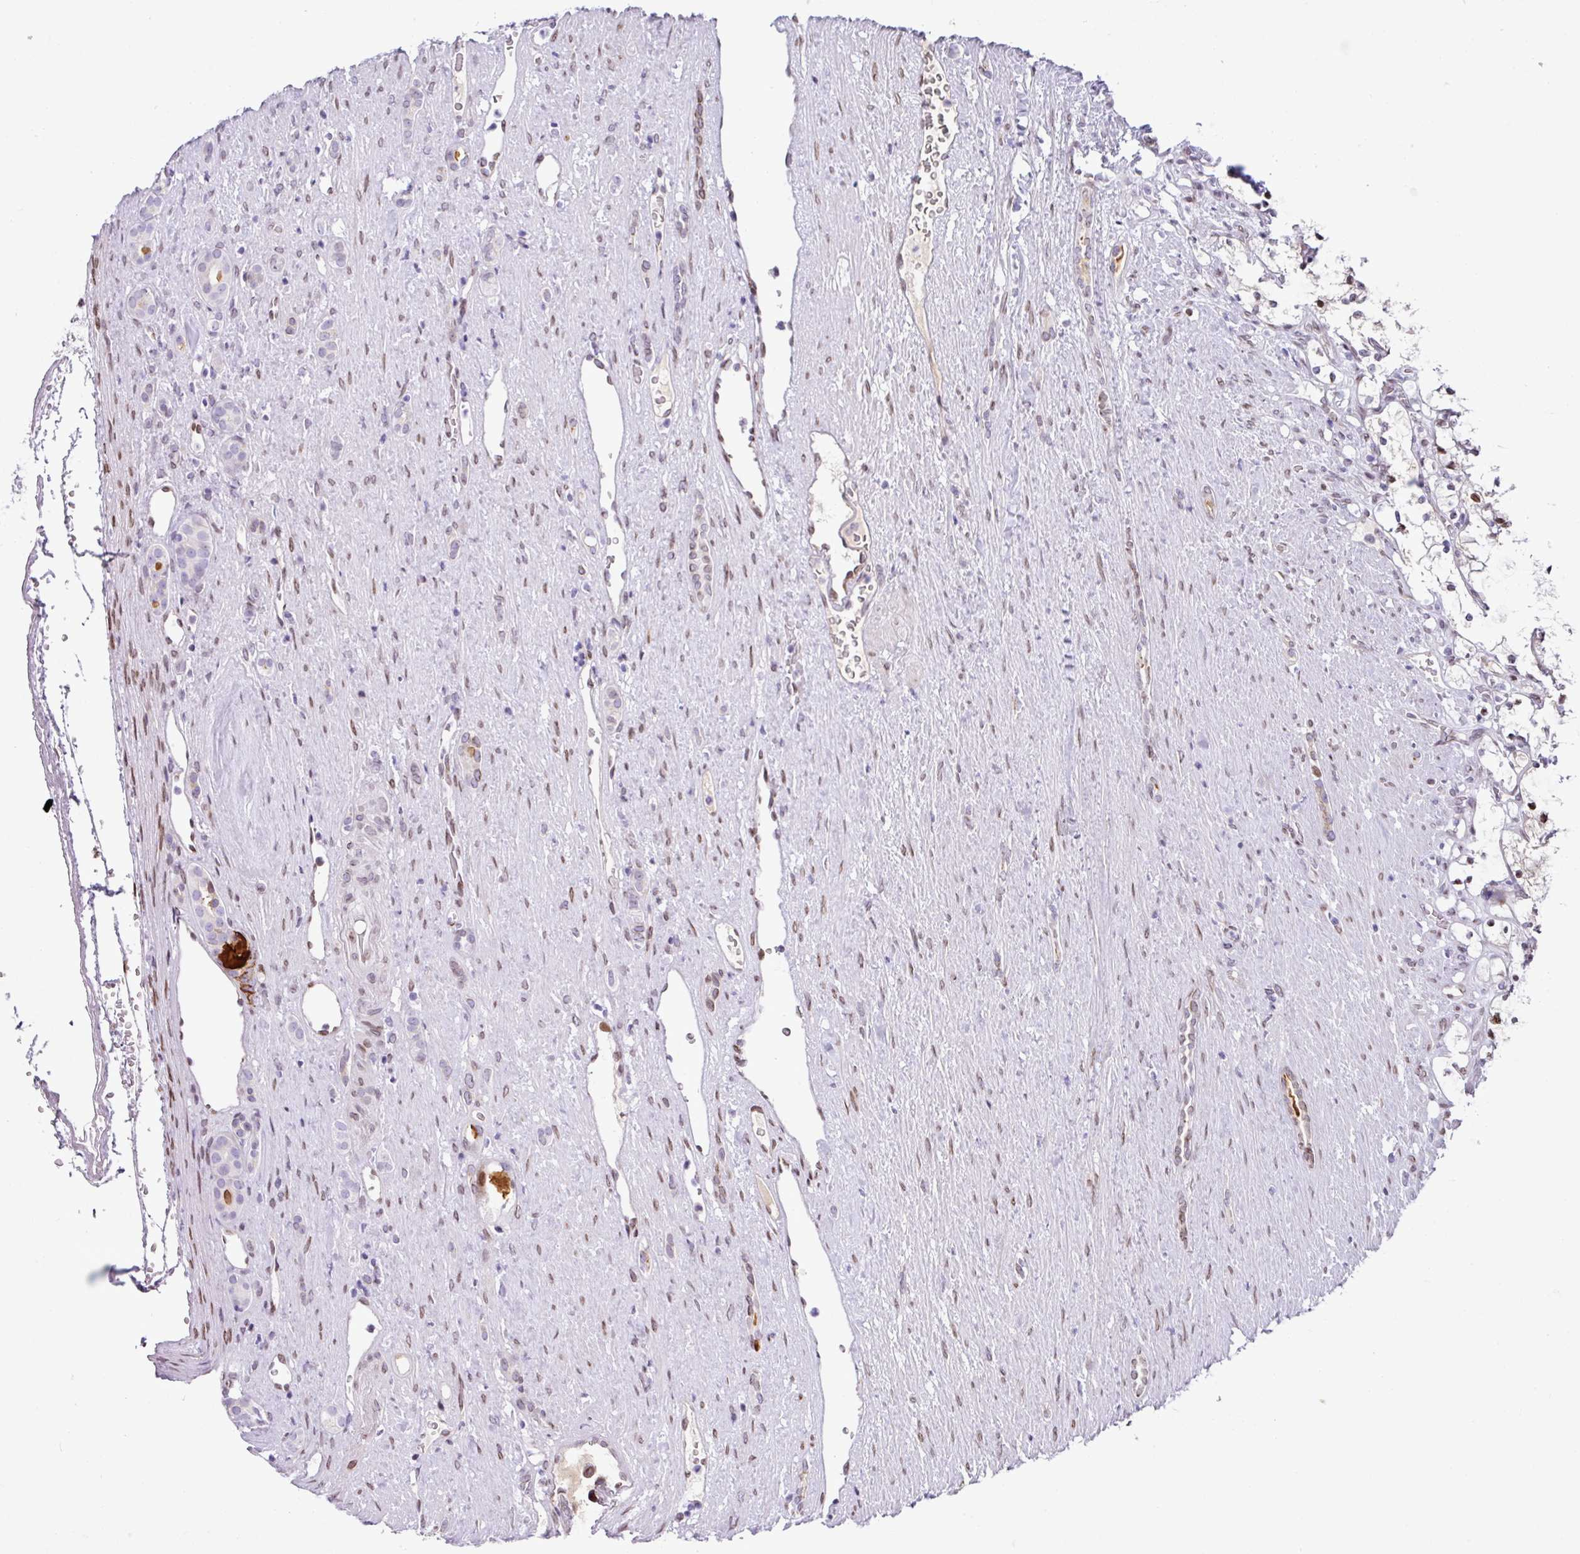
{"staining": {"intensity": "negative", "quantity": "none", "location": "none"}, "tissue": "renal cancer", "cell_type": "Tumor cells", "image_type": "cancer", "snomed": [{"axis": "morphology", "description": "Adenocarcinoma, NOS"}, {"axis": "topography", "description": "Kidney"}], "caption": "High magnification brightfield microscopy of renal adenocarcinoma stained with DAB (brown) and counterstained with hematoxylin (blue): tumor cells show no significant positivity.", "gene": "PLK1", "patient": {"sex": "female", "age": 69}}